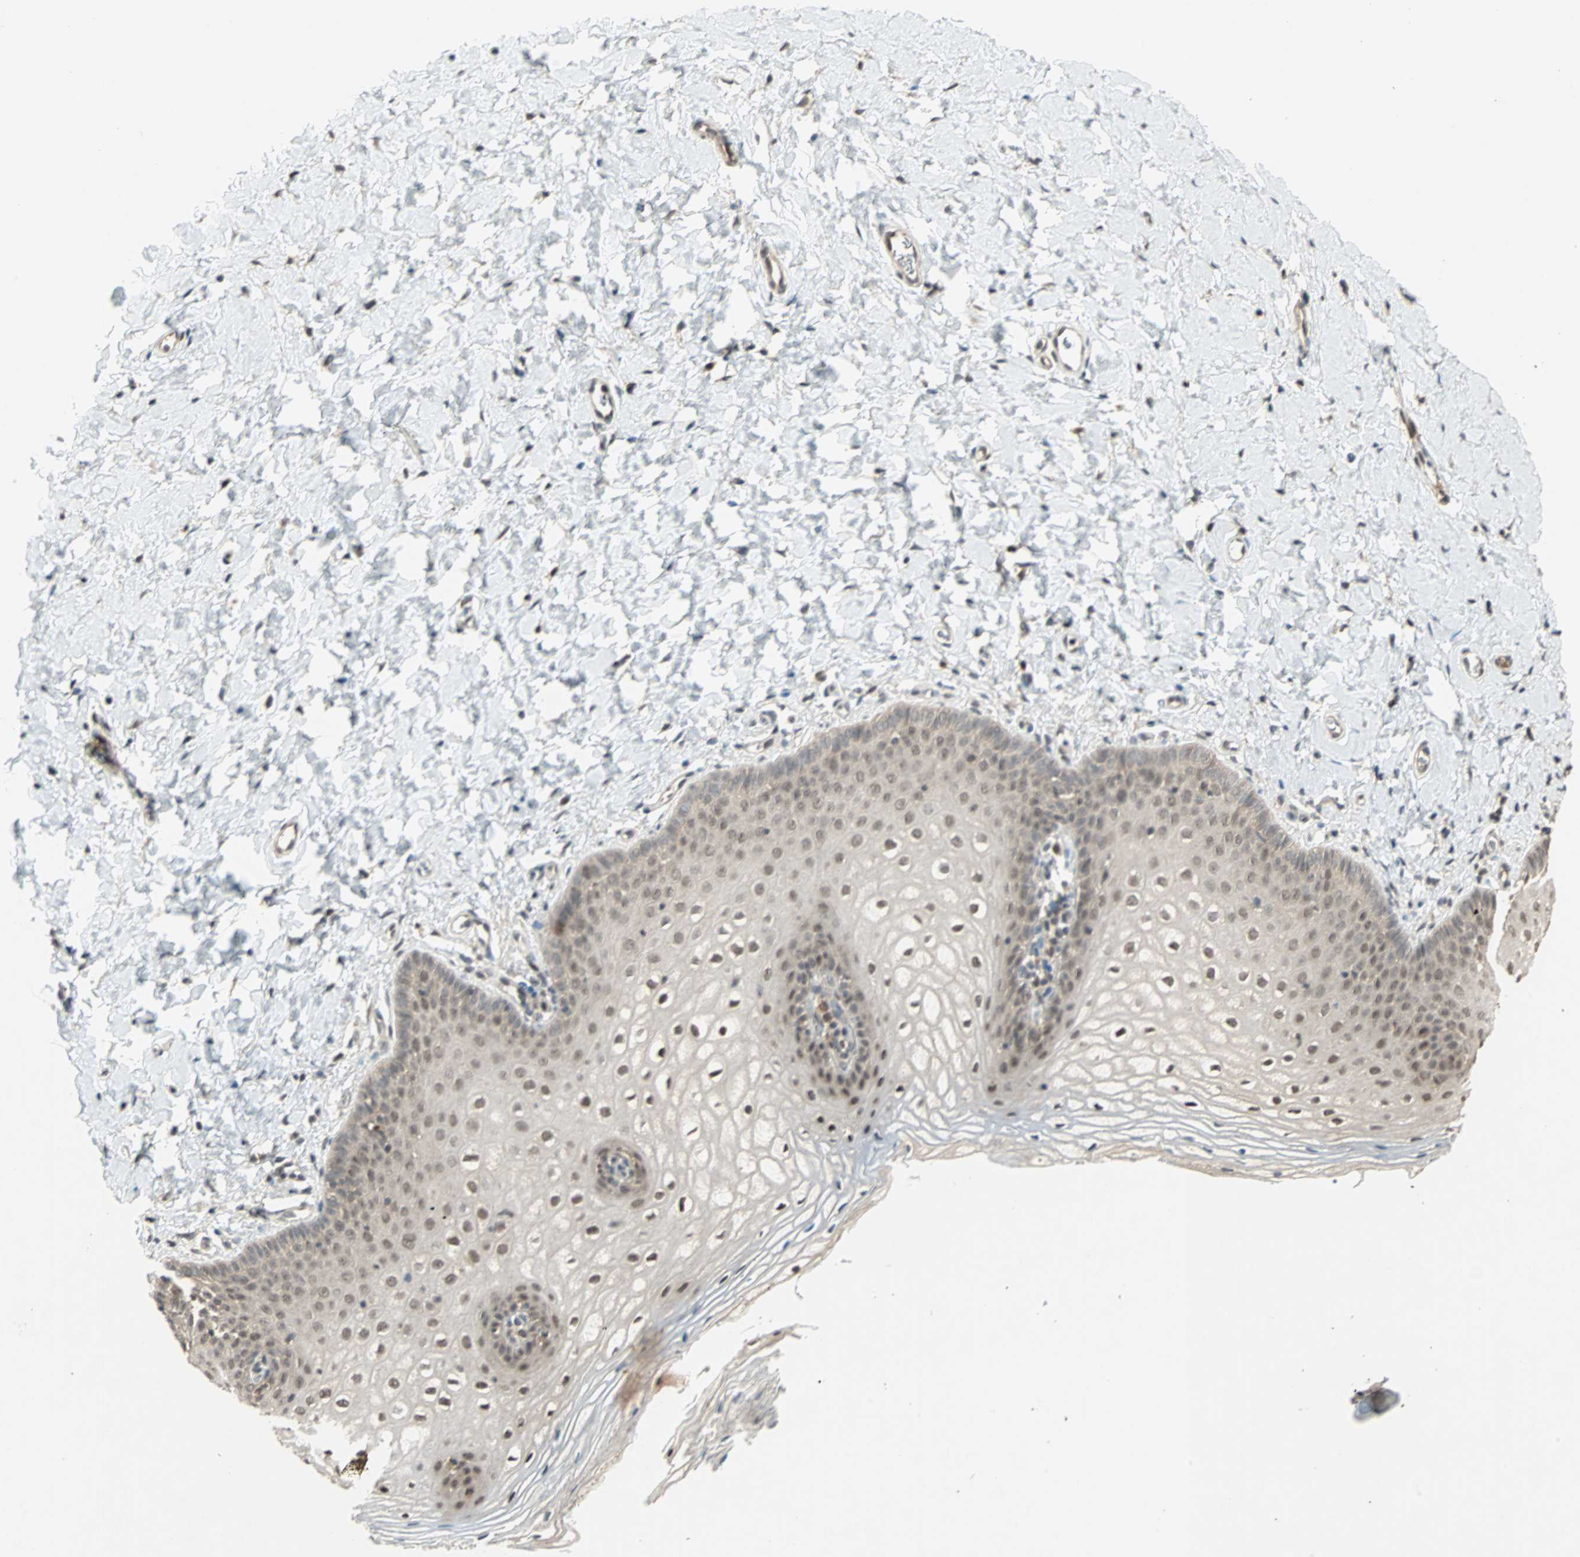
{"staining": {"intensity": "moderate", "quantity": "<25%", "location": "nuclear"}, "tissue": "vagina", "cell_type": "Squamous epithelial cells", "image_type": "normal", "snomed": [{"axis": "morphology", "description": "Normal tissue, NOS"}, {"axis": "topography", "description": "Vagina"}], "caption": "Immunohistochemical staining of unremarkable human vagina demonstrates moderate nuclear protein staining in about <25% of squamous epithelial cells. The protein is shown in brown color, while the nuclei are stained blue.", "gene": "ZNF701", "patient": {"sex": "female", "age": 55}}